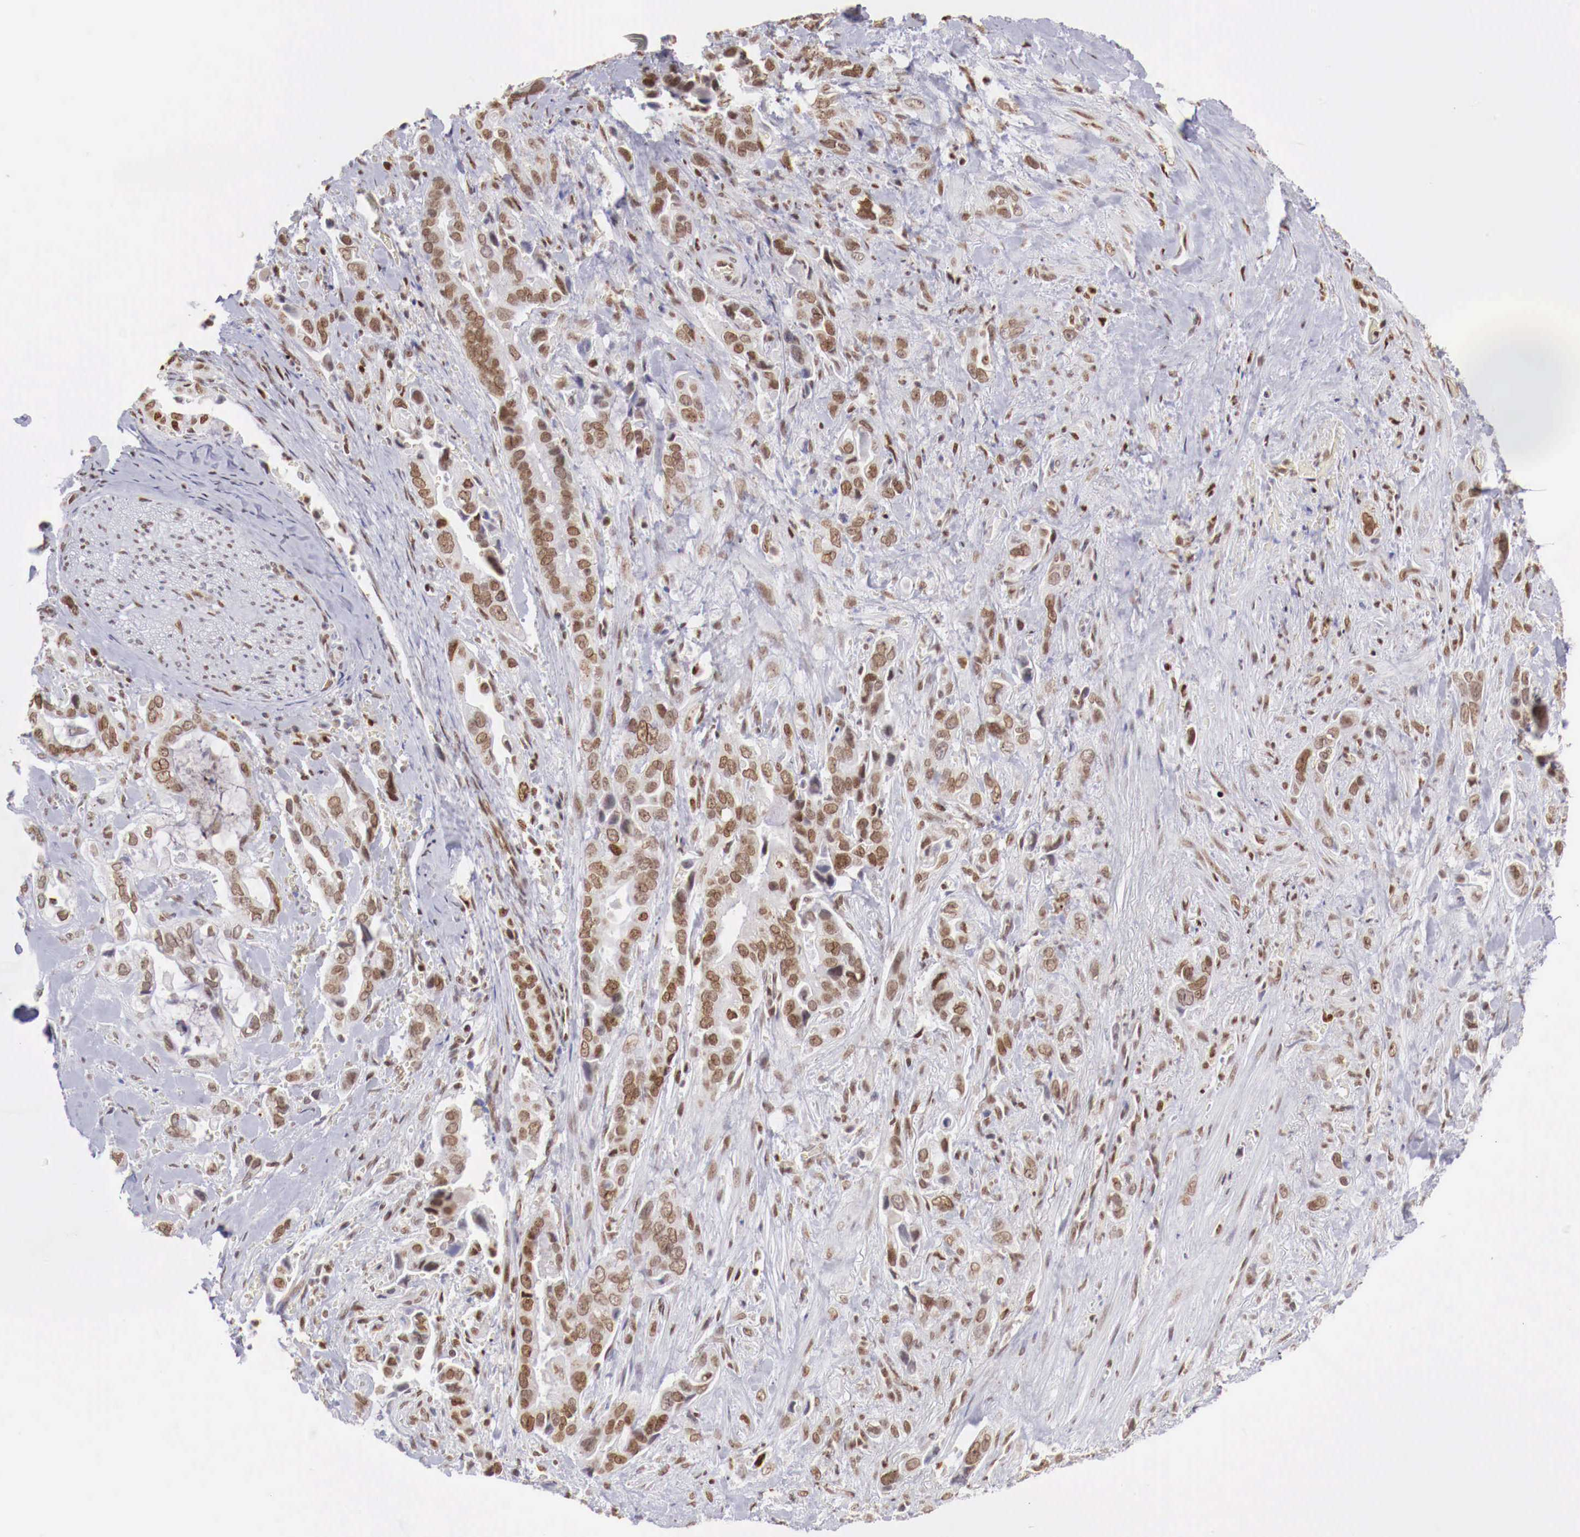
{"staining": {"intensity": "moderate", "quantity": ">75%", "location": "nuclear"}, "tissue": "pancreatic cancer", "cell_type": "Tumor cells", "image_type": "cancer", "snomed": [{"axis": "morphology", "description": "Adenocarcinoma, NOS"}, {"axis": "topography", "description": "Pancreas"}], "caption": "Immunohistochemistry (IHC) (DAB) staining of human pancreatic cancer (adenocarcinoma) exhibits moderate nuclear protein positivity in approximately >75% of tumor cells.", "gene": "MAX", "patient": {"sex": "male", "age": 69}}